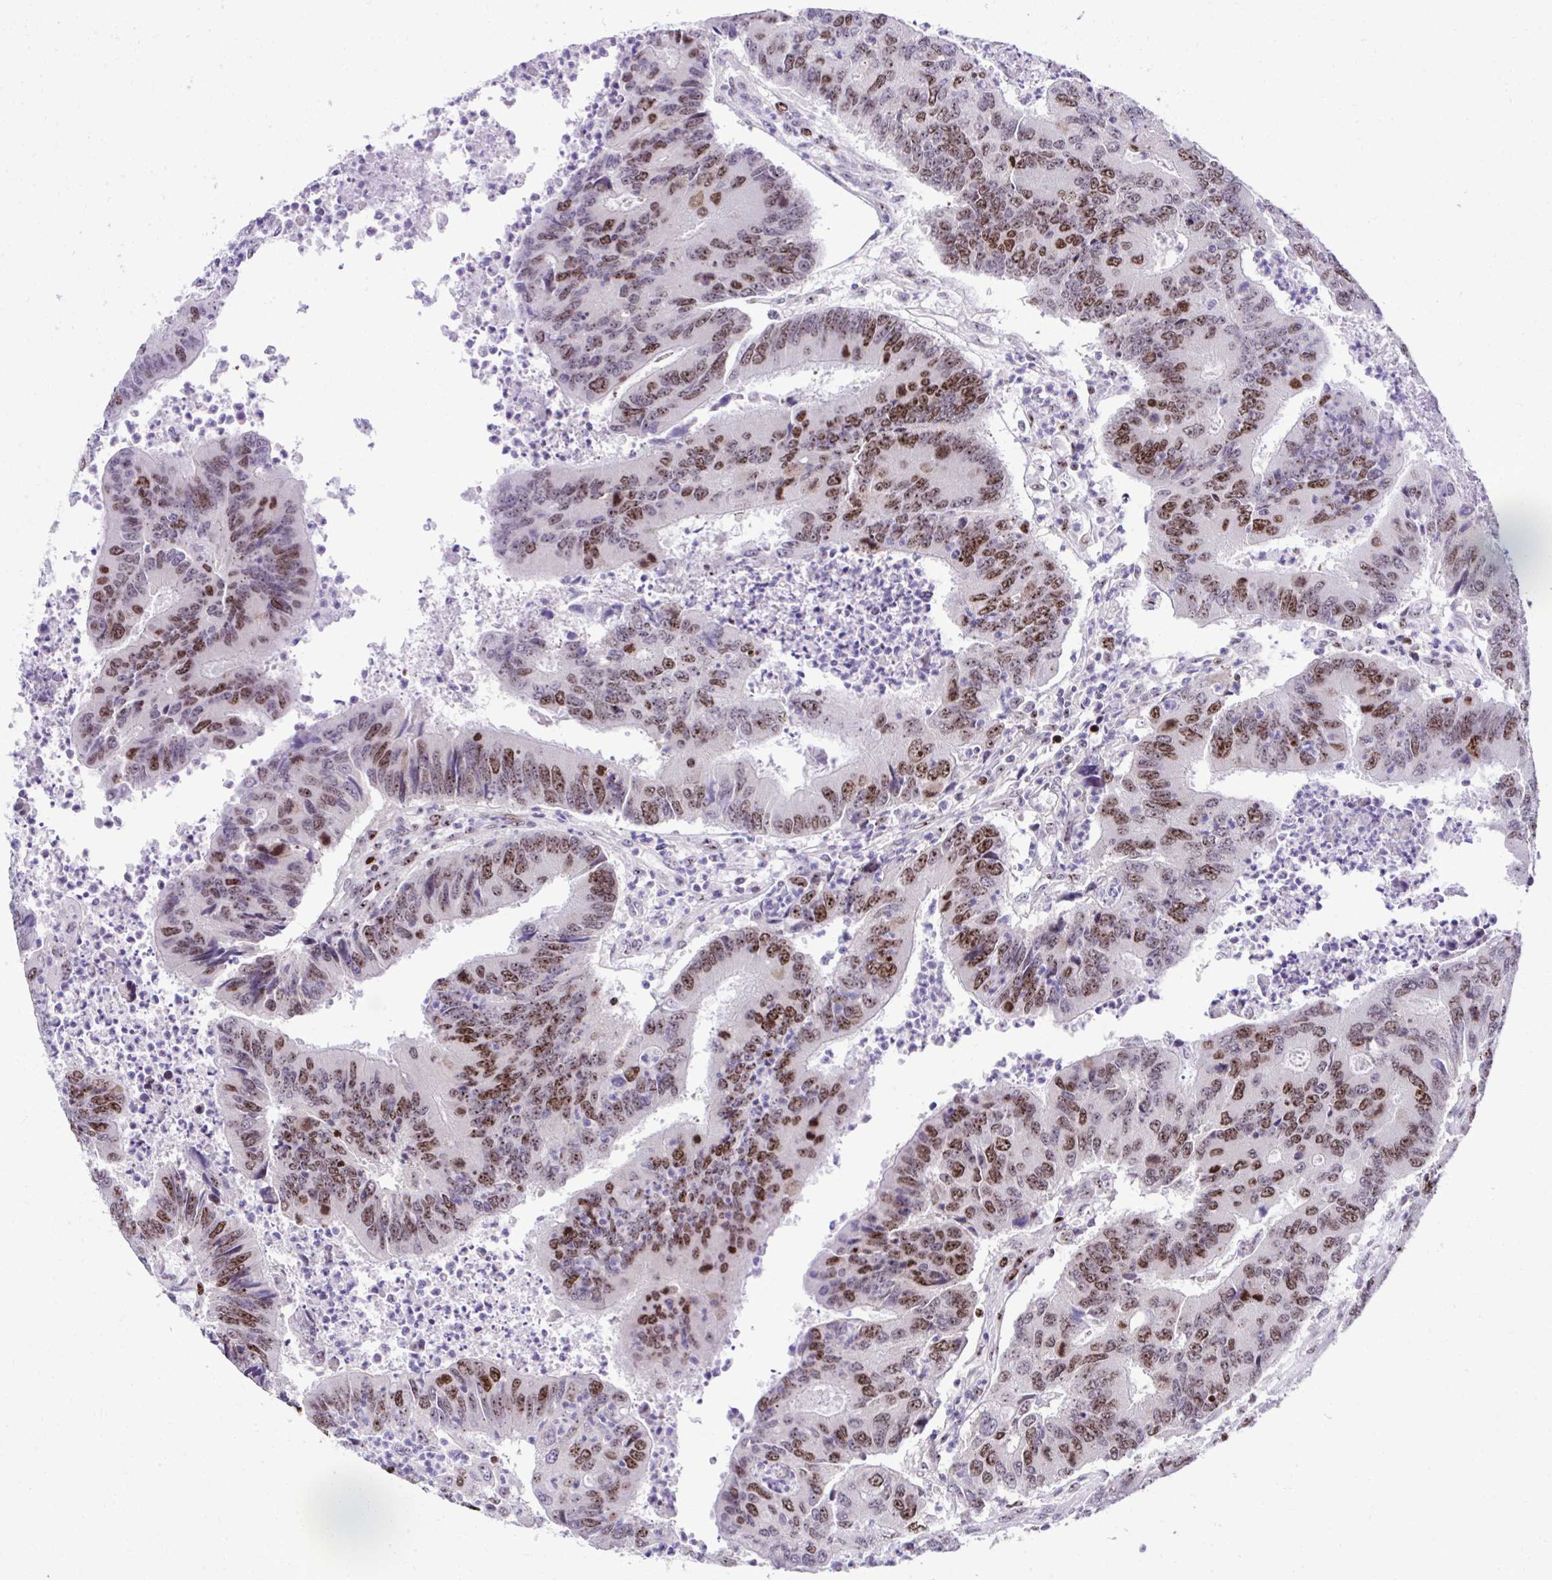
{"staining": {"intensity": "strong", "quantity": ">75%", "location": "nuclear"}, "tissue": "colorectal cancer", "cell_type": "Tumor cells", "image_type": "cancer", "snomed": [{"axis": "morphology", "description": "Adenocarcinoma, NOS"}, {"axis": "topography", "description": "Colon"}], "caption": "A micrograph of colorectal cancer (adenocarcinoma) stained for a protein exhibits strong nuclear brown staining in tumor cells.", "gene": "CEP72", "patient": {"sex": "female", "age": 67}}